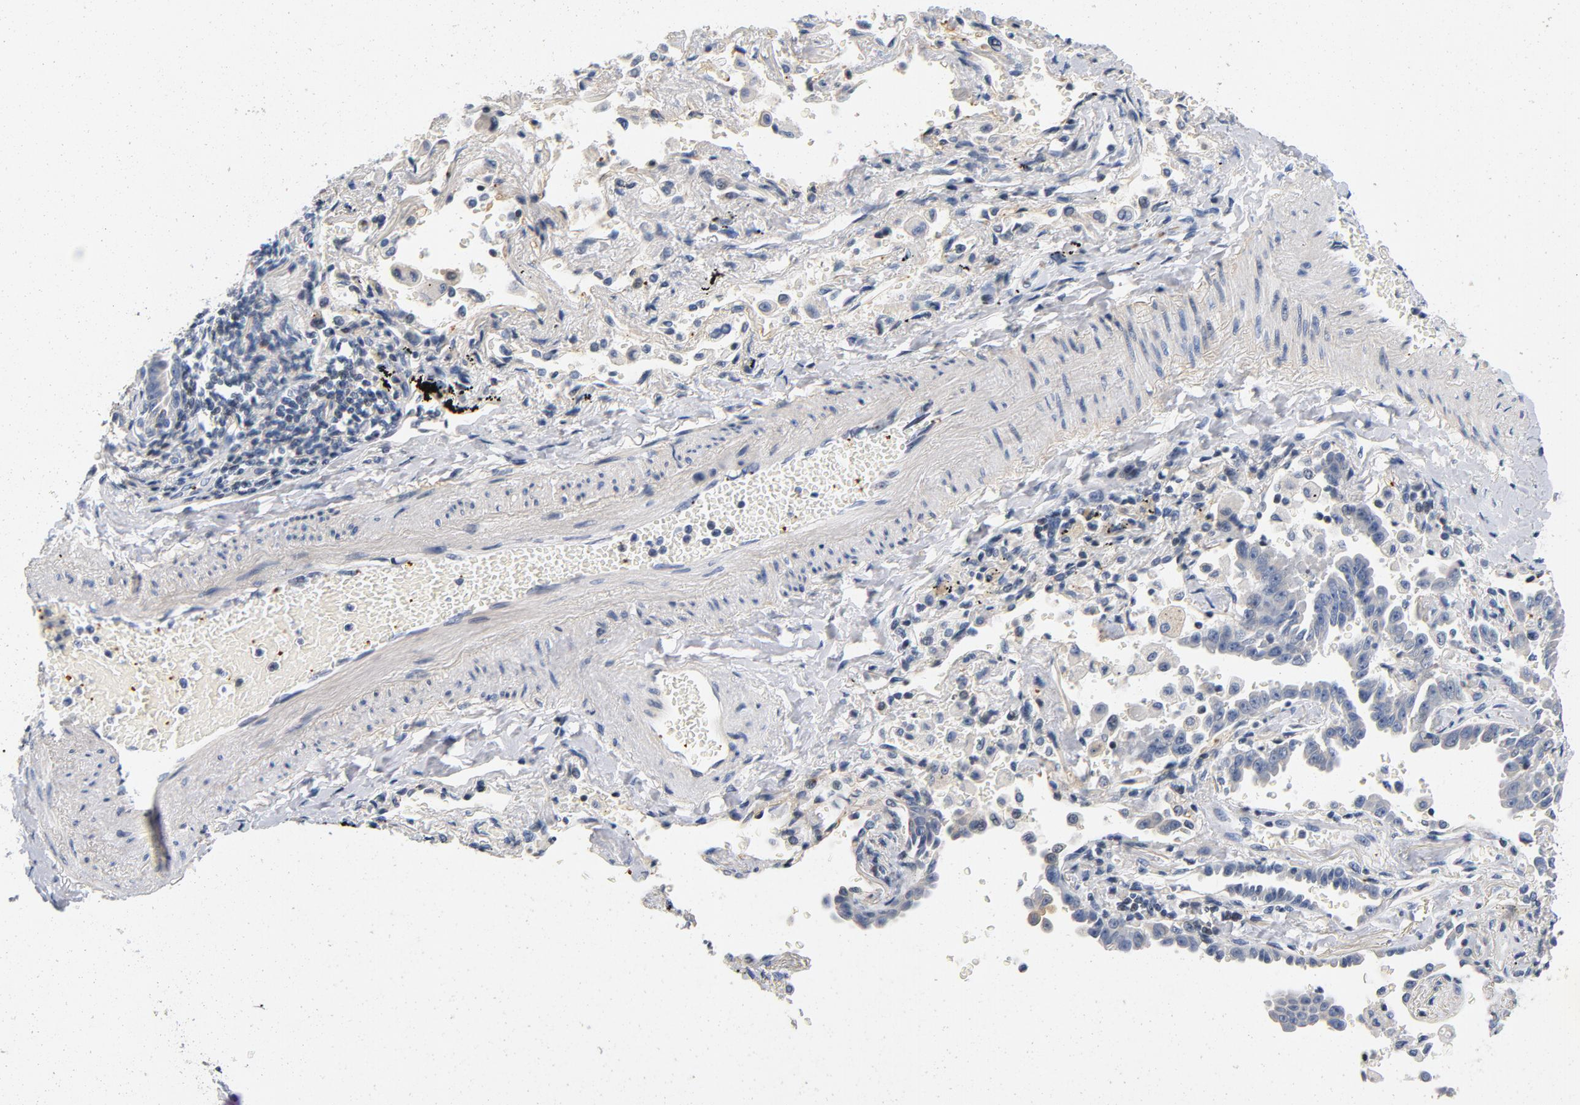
{"staining": {"intensity": "negative", "quantity": "none", "location": "none"}, "tissue": "lung cancer", "cell_type": "Tumor cells", "image_type": "cancer", "snomed": [{"axis": "morphology", "description": "Adenocarcinoma, NOS"}, {"axis": "topography", "description": "Lung"}], "caption": "Immunohistochemistry histopathology image of neoplastic tissue: human adenocarcinoma (lung) stained with DAB displays no significant protein positivity in tumor cells. Brightfield microscopy of IHC stained with DAB (3,3'-diaminobenzidine) (brown) and hematoxylin (blue), captured at high magnification.", "gene": "PIM1", "patient": {"sex": "female", "age": 64}}